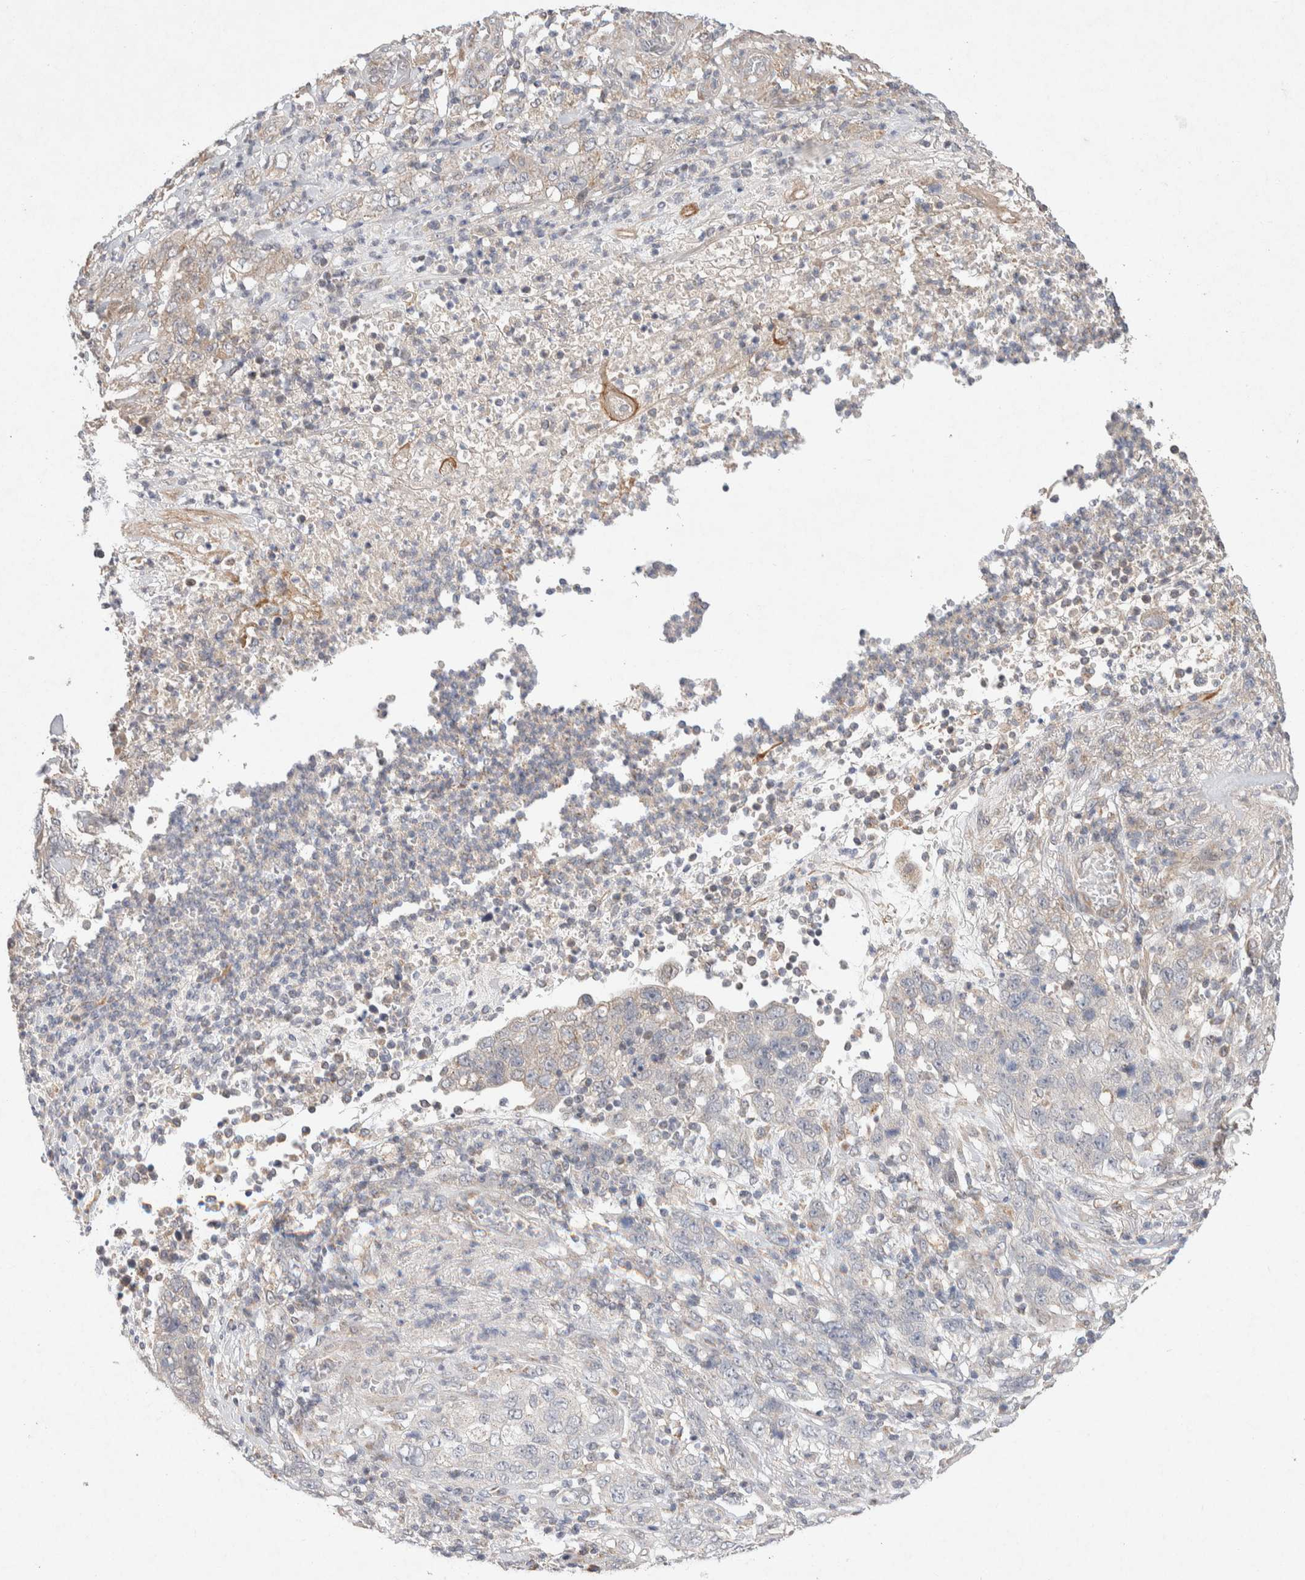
{"staining": {"intensity": "negative", "quantity": "none", "location": "none"}, "tissue": "stomach cancer", "cell_type": "Tumor cells", "image_type": "cancer", "snomed": [{"axis": "morphology", "description": "Adenocarcinoma, NOS"}, {"axis": "topography", "description": "Stomach"}], "caption": "High power microscopy histopathology image of an IHC image of adenocarcinoma (stomach), revealing no significant staining in tumor cells.", "gene": "CMTM4", "patient": {"sex": "male", "age": 48}}